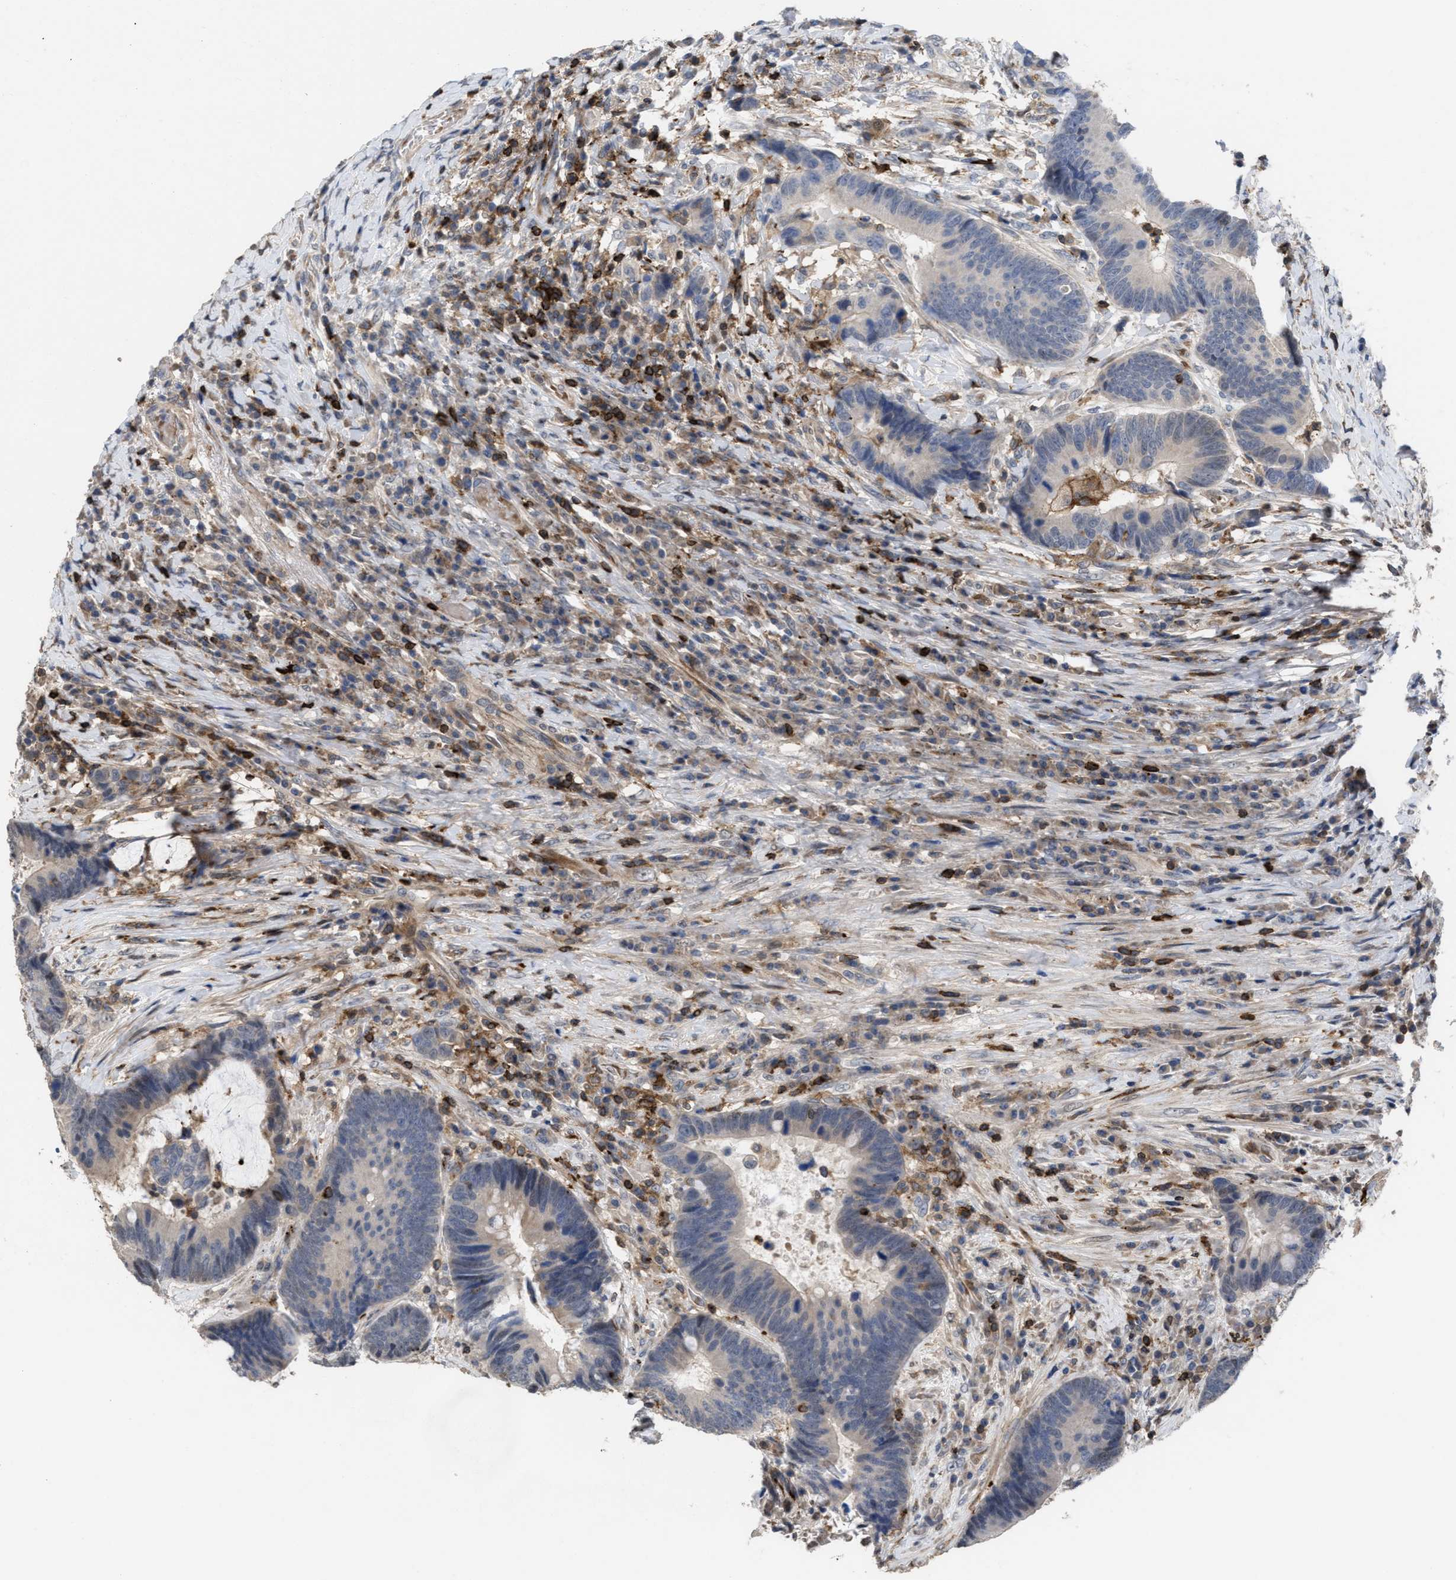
{"staining": {"intensity": "negative", "quantity": "none", "location": "none"}, "tissue": "colorectal cancer", "cell_type": "Tumor cells", "image_type": "cancer", "snomed": [{"axis": "morphology", "description": "Adenocarcinoma, NOS"}, {"axis": "topography", "description": "Rectum"}, {"axis": "topography", "description": "Anal"}], "caption": "Adenocarcinoma (colorectal) stained for a protein using immunohistochemistry (IHC) demonstrates no staining tumor cells.", "gene": "PTPRE", "patient": {"sex": "female", "age": 89}}